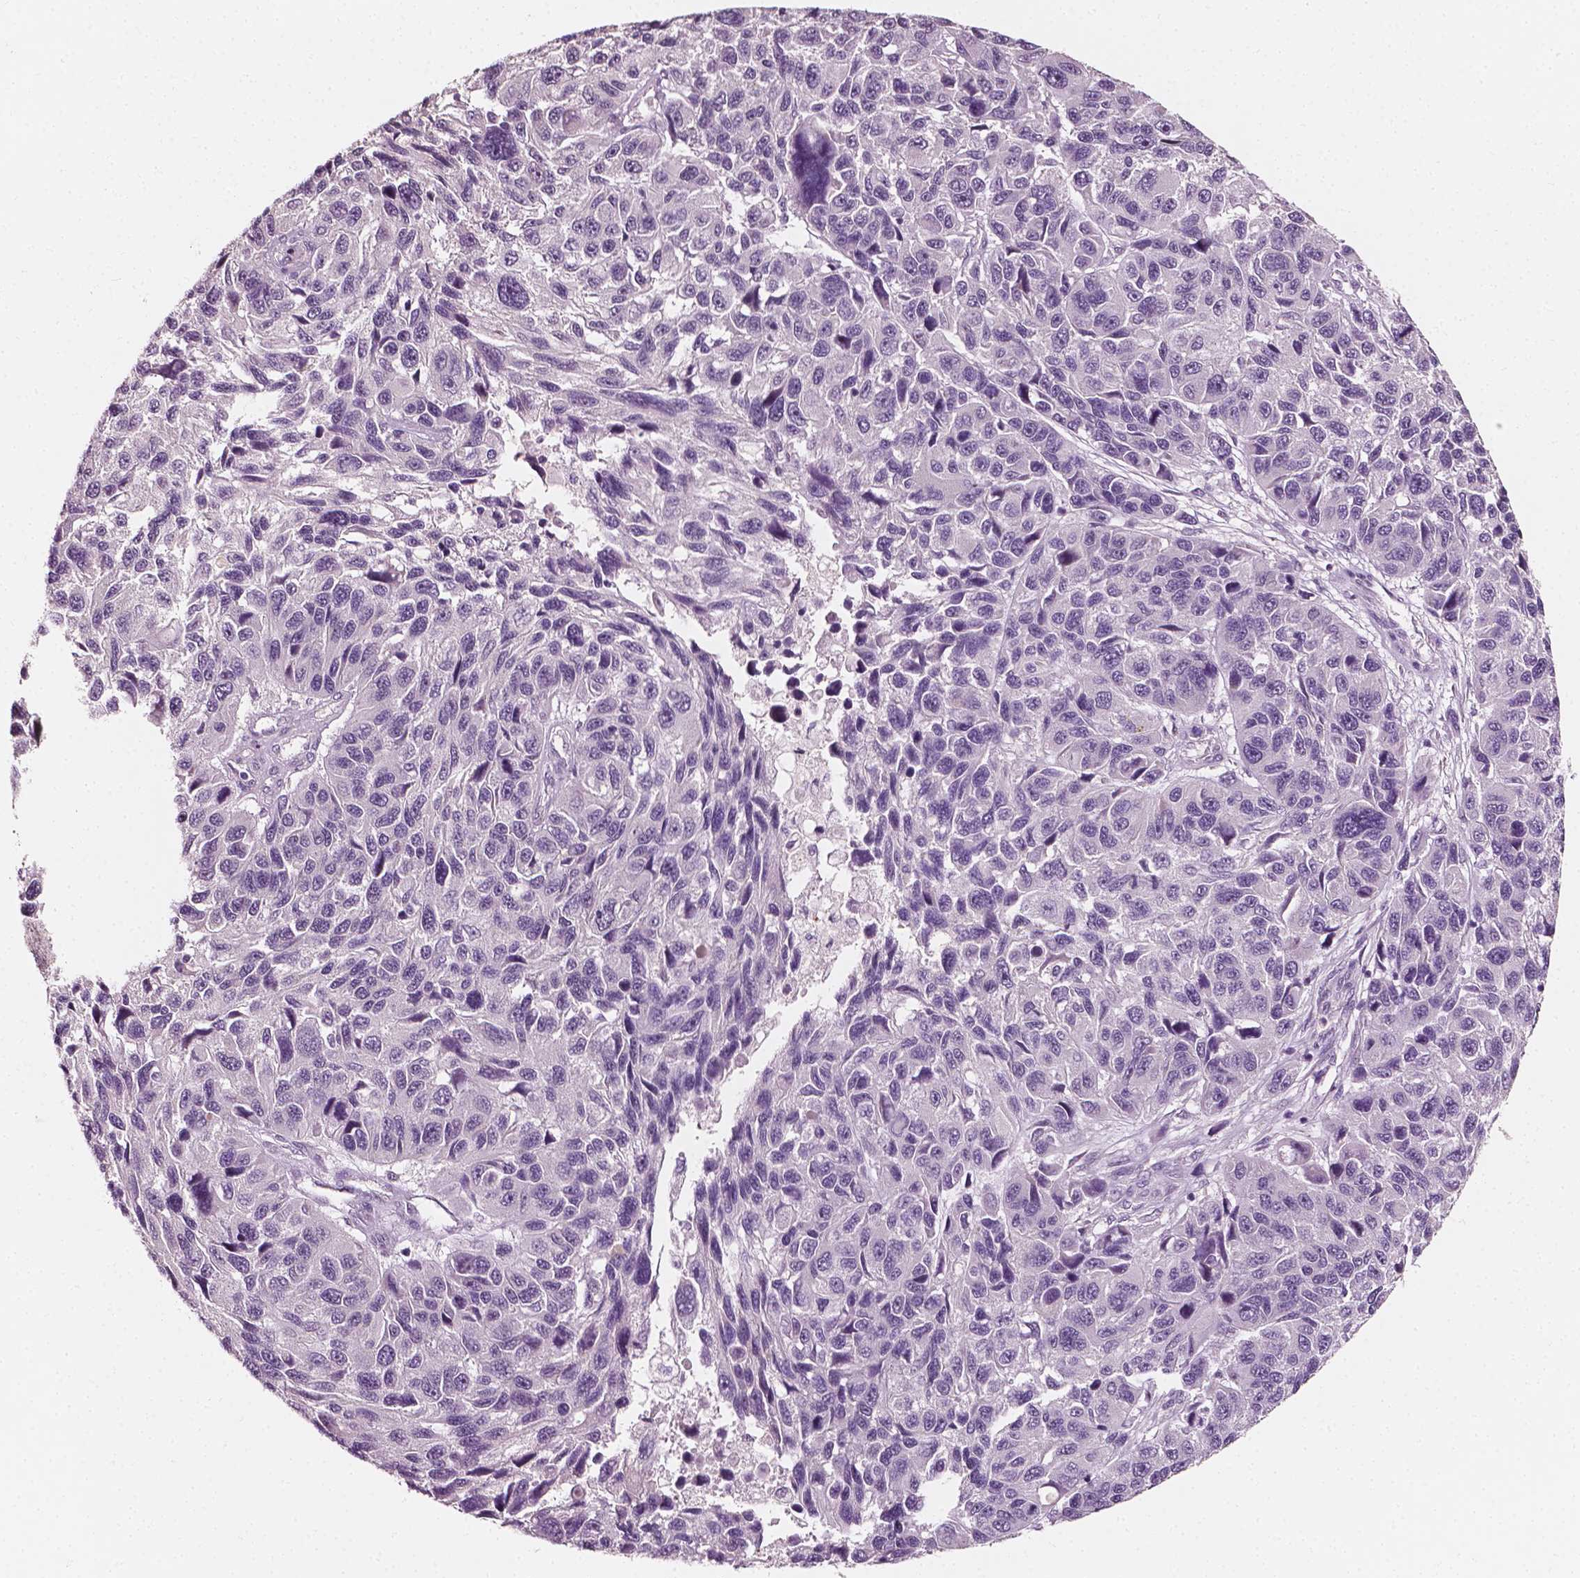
{"staining": {"intensity": "negative", "quantity": "none", "location": "none"}, "tissue": "melanoma", "cell_type": "Tumor cells", "image_type": "cancer", "snomed": [{"axis": "morphology", "description": "Malignant melanoma, NOS"}, {"axis": "topography", "description": "Skin"}], "caption": "Malignant melanoma was stained to show a protein in brown. There is no significant positivity in tumor cells. (DAB (3,3'-diaminobenzidine) immunohistochemistry visualized using brightfield microscopy, high magnification).", "gene": "PLA2R1", "patient": {"sex": "male", "age": 53}}